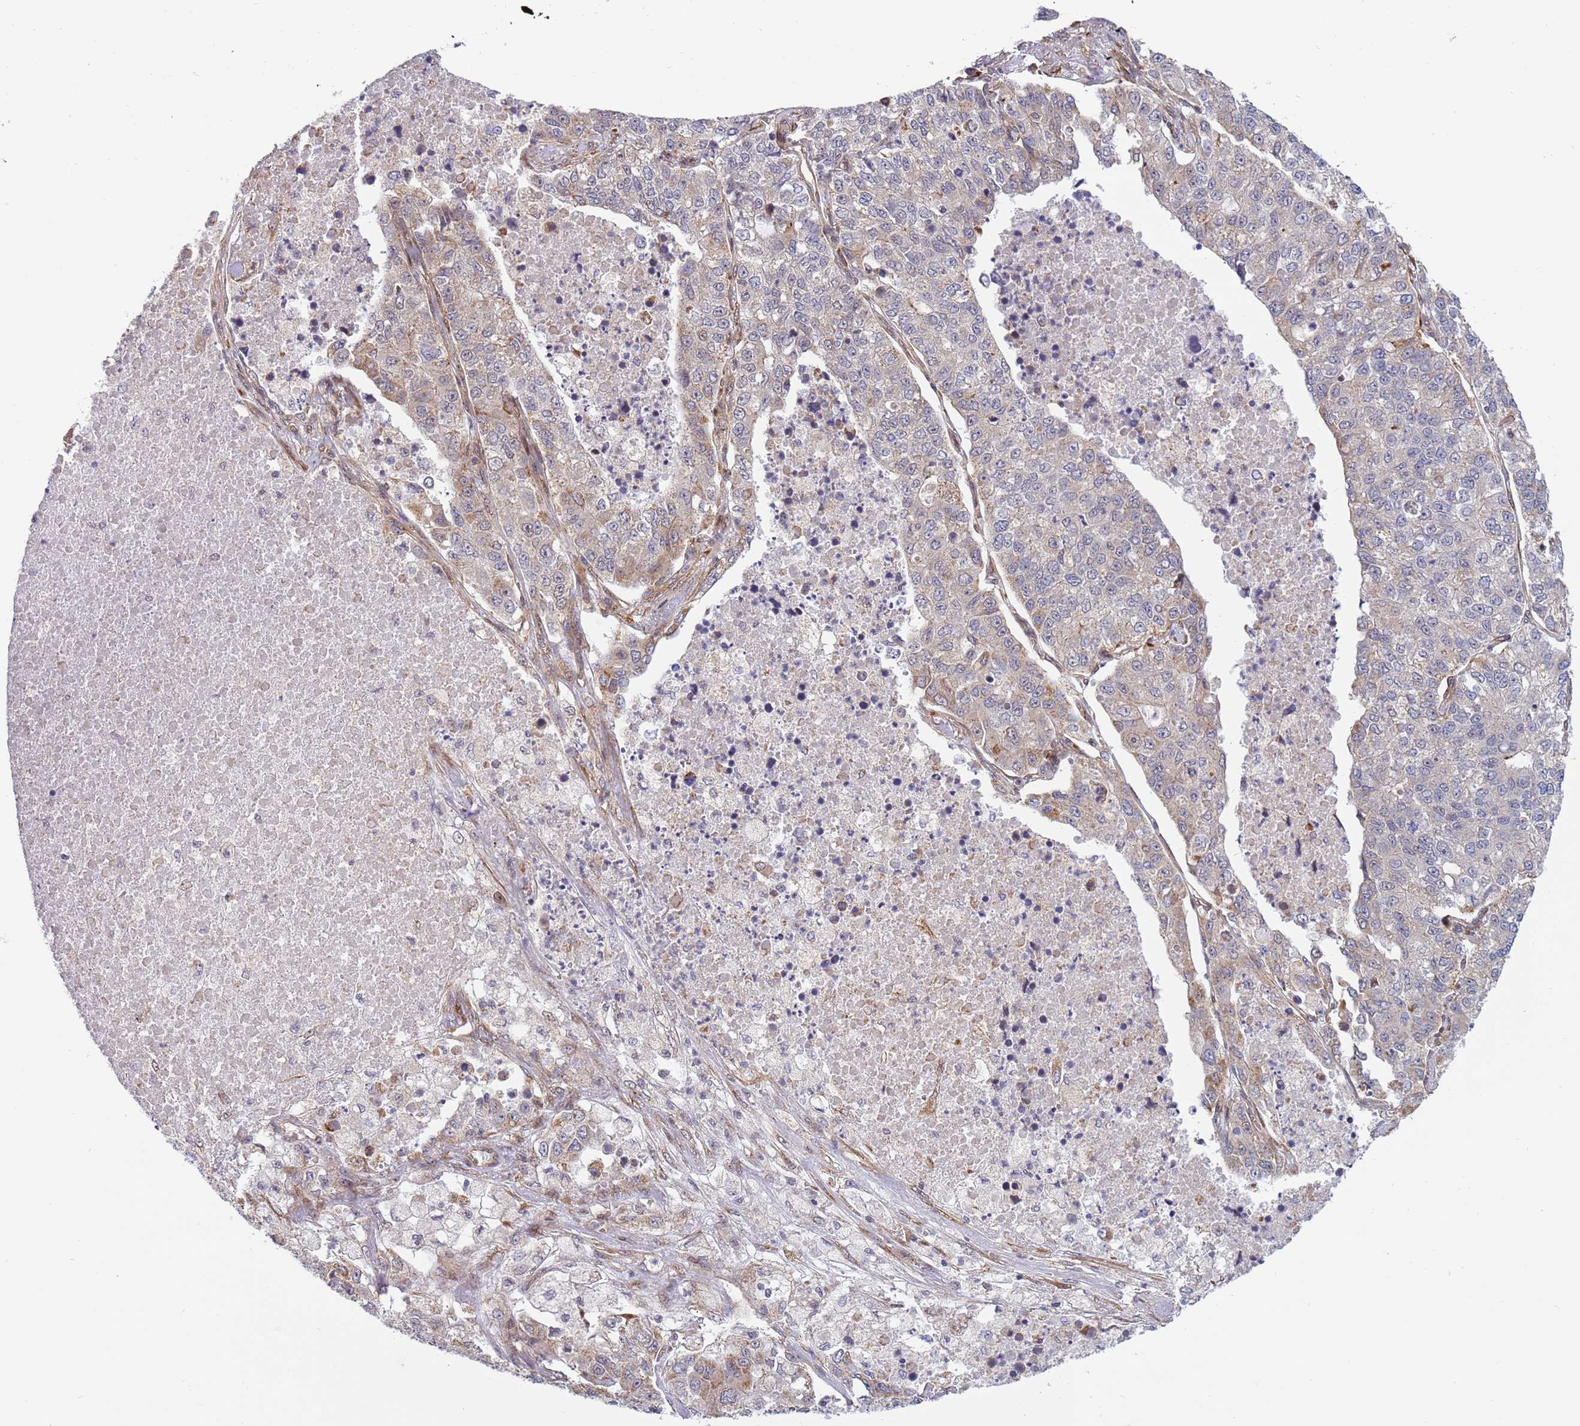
{"staining": {"intensity": "weak", "quantity": "<25%", "location": "cytoplasmic/membranous"}, "tissue": "lung cancer", "cell_type": "Tumor cells", "image_type": "cancer", "snomed": [{"axis": "morphology", "description": "Adenocarcinoma, NOS"}, {"axis": "topography", "description": "Lung"}], "caption": "High power microscopy micrograph of an IHC micrograph of lung adenocarcinoma, revealing no significant positivity in tumor cells.", "gene": "TBX10", "patient": {"sex": "male", "age": 49}}